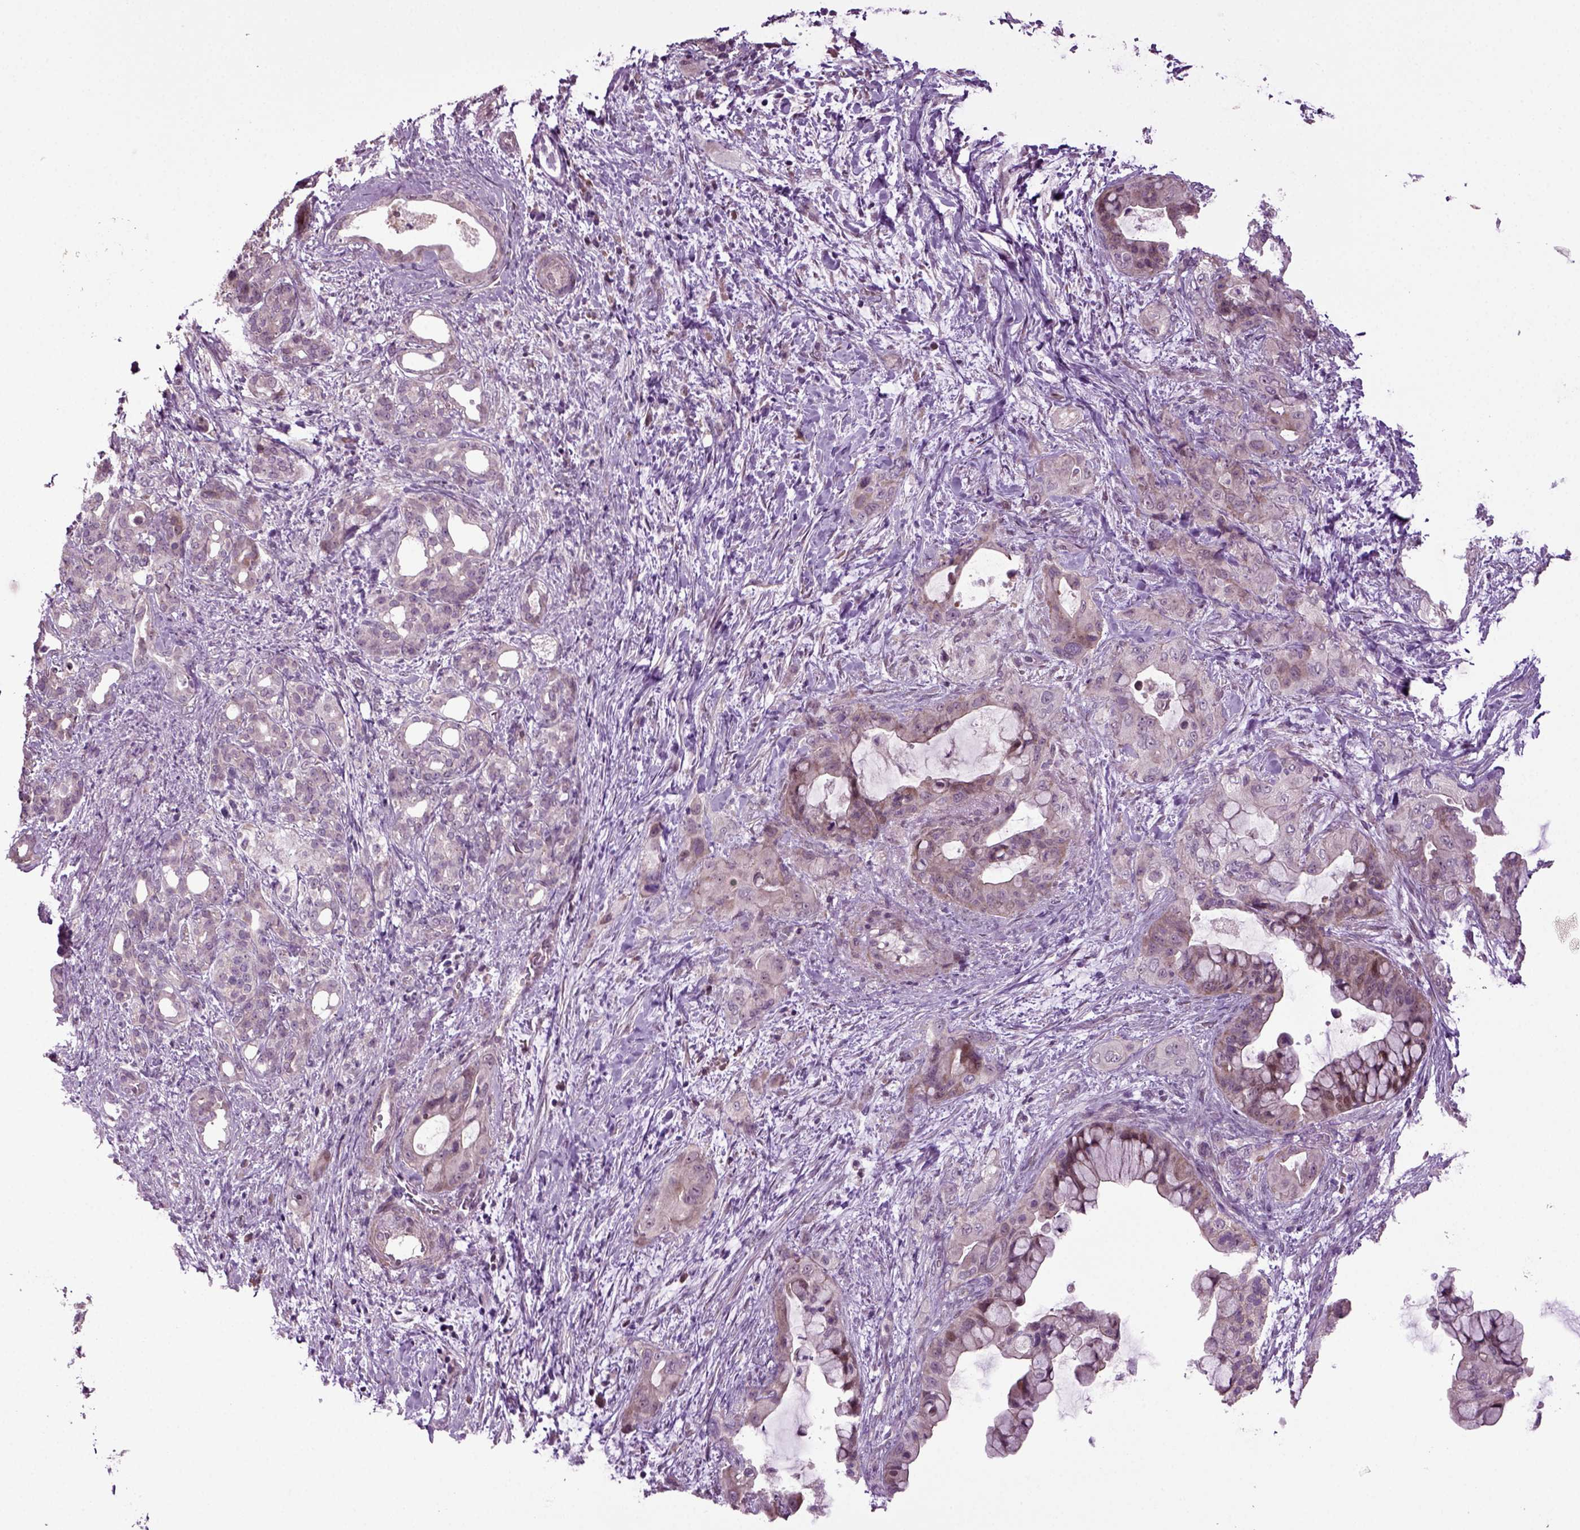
{"staining": {"intensity": "weak", "quantity": "25%-75%", "location": "cytoplasmic/membranous"}, "tissue": "pancreatic cancer", "cell_type": "Tumor cells", "image_type": "cancer", "snomed": [{"axis": "morphology", "description": "Adenocarcinoma, NOS"}, {"axis": "topography", "description": "Pancreas"}], "caption": "Immunohistochemical staining of human pancreatic adenocarcinoma displays weak cytoplasmic/membranous protein staining in about 25%-75% of tumor cells. (Stains: DAB in brown, nuclei in blue, Microscopy: brightfield microscopy at high magnification).", "gene": "HAGHL", "patient": {"sex": "male", "age": 71}}